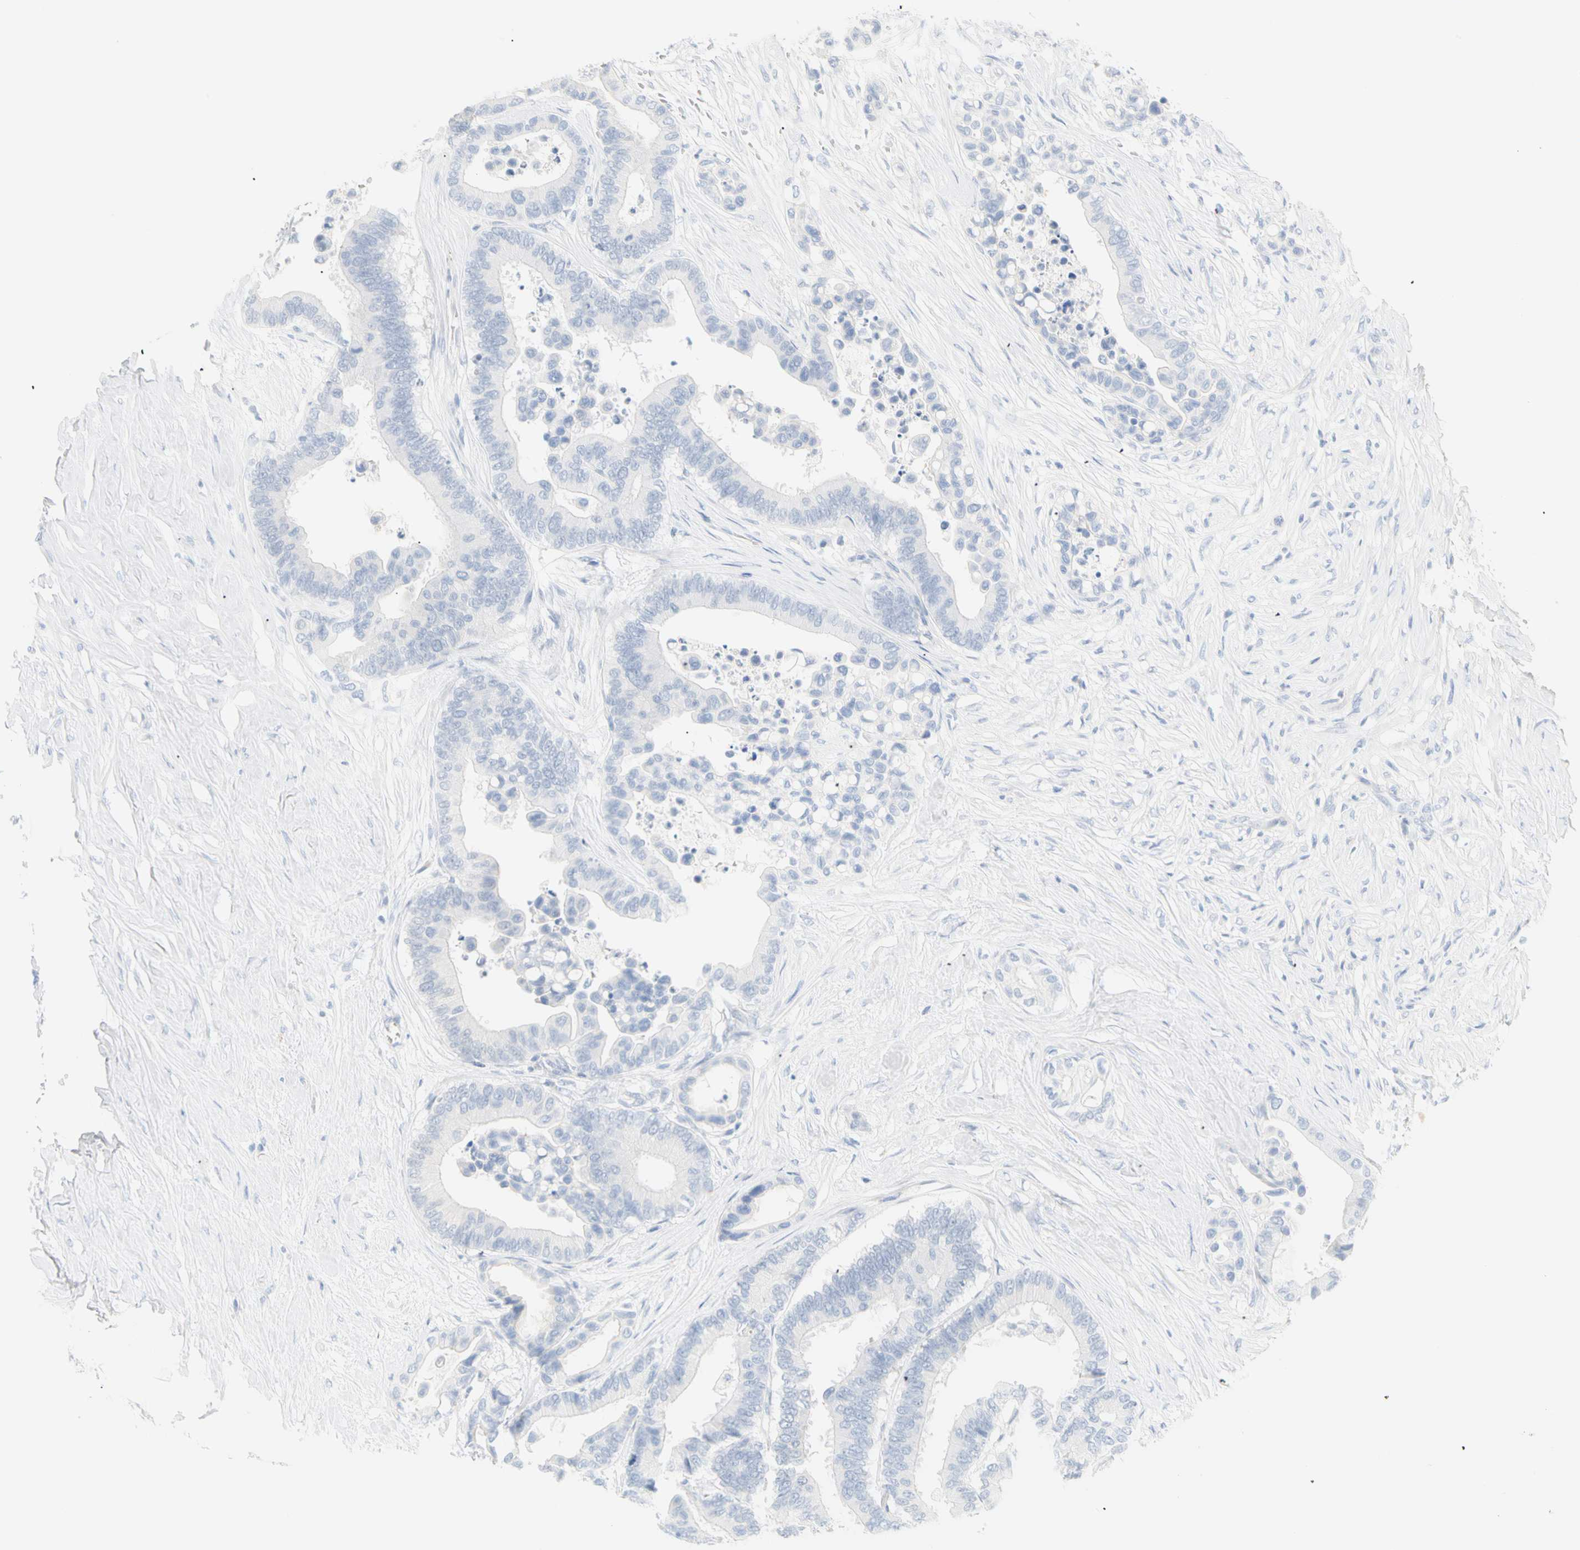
{"staining": {"intensity": "negative", "quantity": "none", "location": "none"}, "tissue": "colorectal cancer", "cell_type": "Tumor cells", "image_type": "cancer", "snomed": [{"axis": "morphology", "description": "Normal tissue, NOS"}, {"axis": "morphology", "description": "Adenocarcinoma, NOS"}, {"axis": "topography", "description": "Colon"}], "caption": "Tumor cells are negative for brown protein staining in adenocarcinoma (colorectal).", "gene": "SELENBP1", "patient": {"sex": "male", "age": 82}}